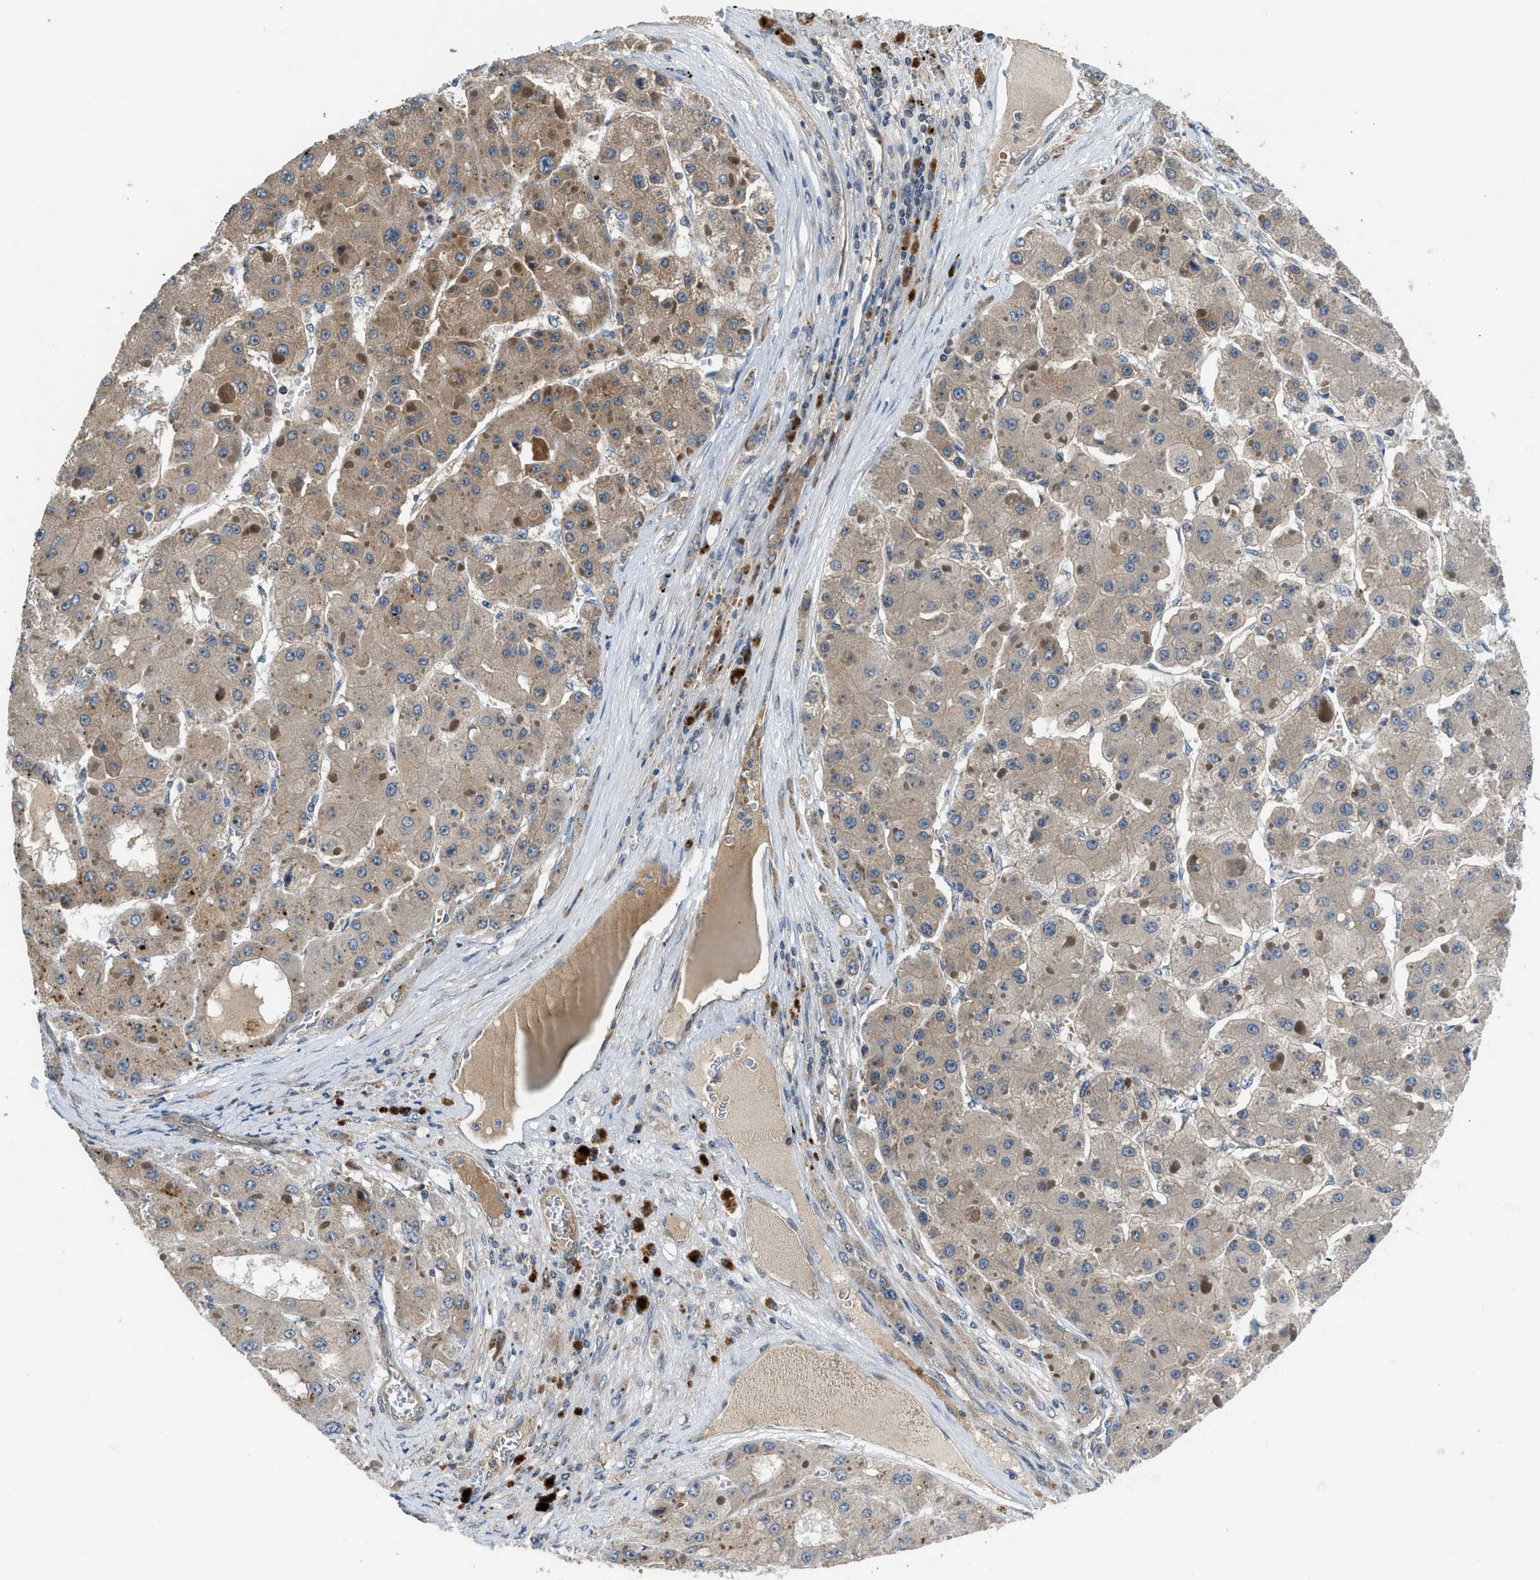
{"staining": {"intensity": "moderate", "quantity": ">75%", "location": "cytoplasmic/membranous"}, "tissue": "liver cancer", "cell_type": "Tumor cells", "image_type": "cancer", "snomed": [{"axis": "morphology", "description": "Carcinoma, Hepatocellular, NOS"}, {"axis": "topography", "description": "Liver"}], "caption": "Moderate cytoplasmic/membranous expression is identified in approximately >75% of tumor cells in hepatocellular carcinoma (liver).", "gene": "IL3RA", "patient": {"sex": "female", "age": 73}}